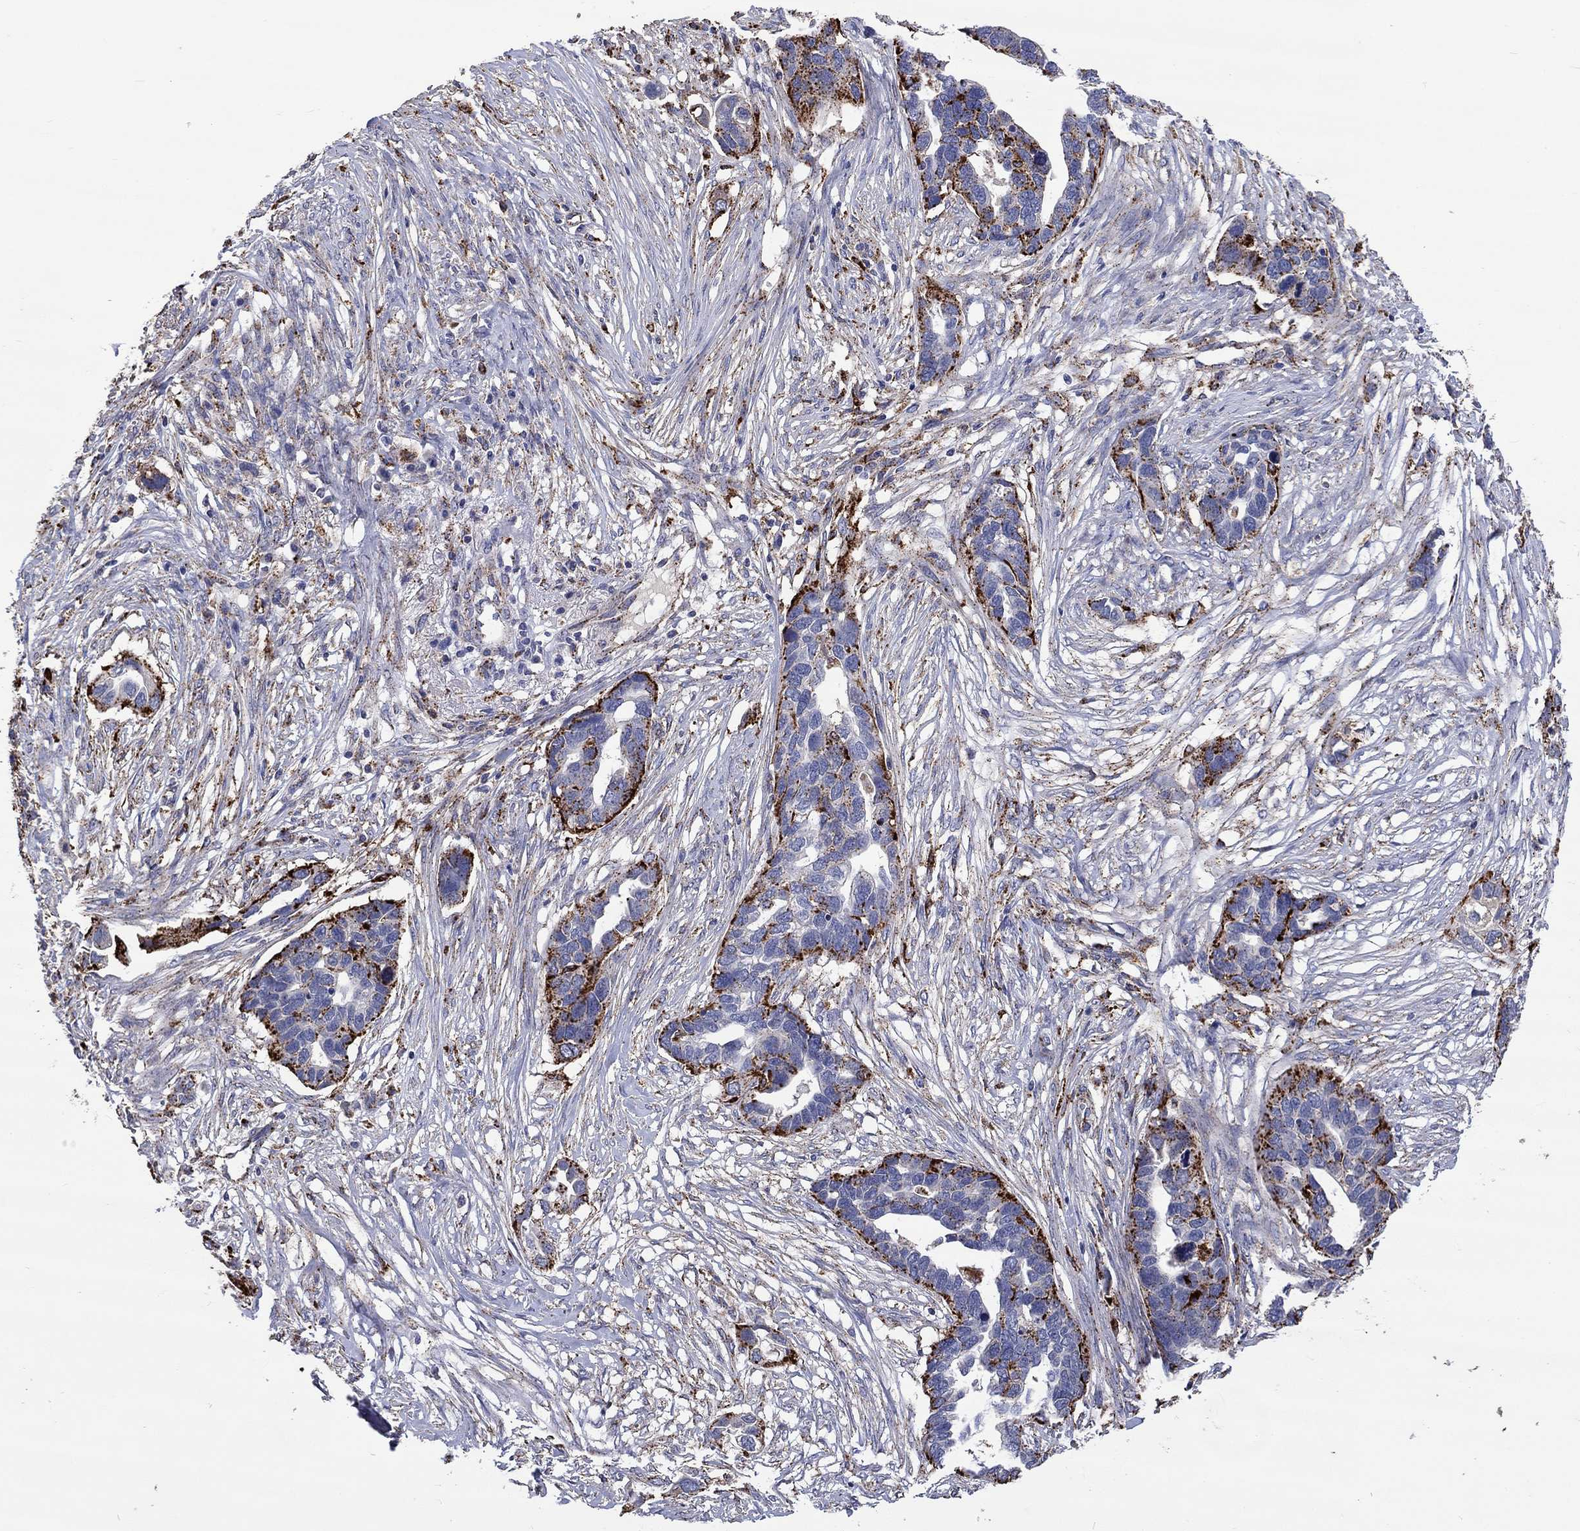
{"staining": {"intensity": "strong", "quantity": "25%-75%", "location": "cytoplasmic/membranous"}, "tissue": "ovarian cancer", "cell_type": "Tumor cells", "image_type": "cancer", "snomed": [{"axis": "morphology", "description": "Cystadenocarcinoma, serous, NOS"}, {"axis": "topography", "description": "Ovary"}], "caption": "Strong cytoplasmic/membranous staining for a protein is seen in approximately 25%-75% of tumor cells of serous cystadenocarcinoma (ovarian) using immunohistochemistry.", "gene": "CTSB", "patient": {"sex": "female", "age": 54}}